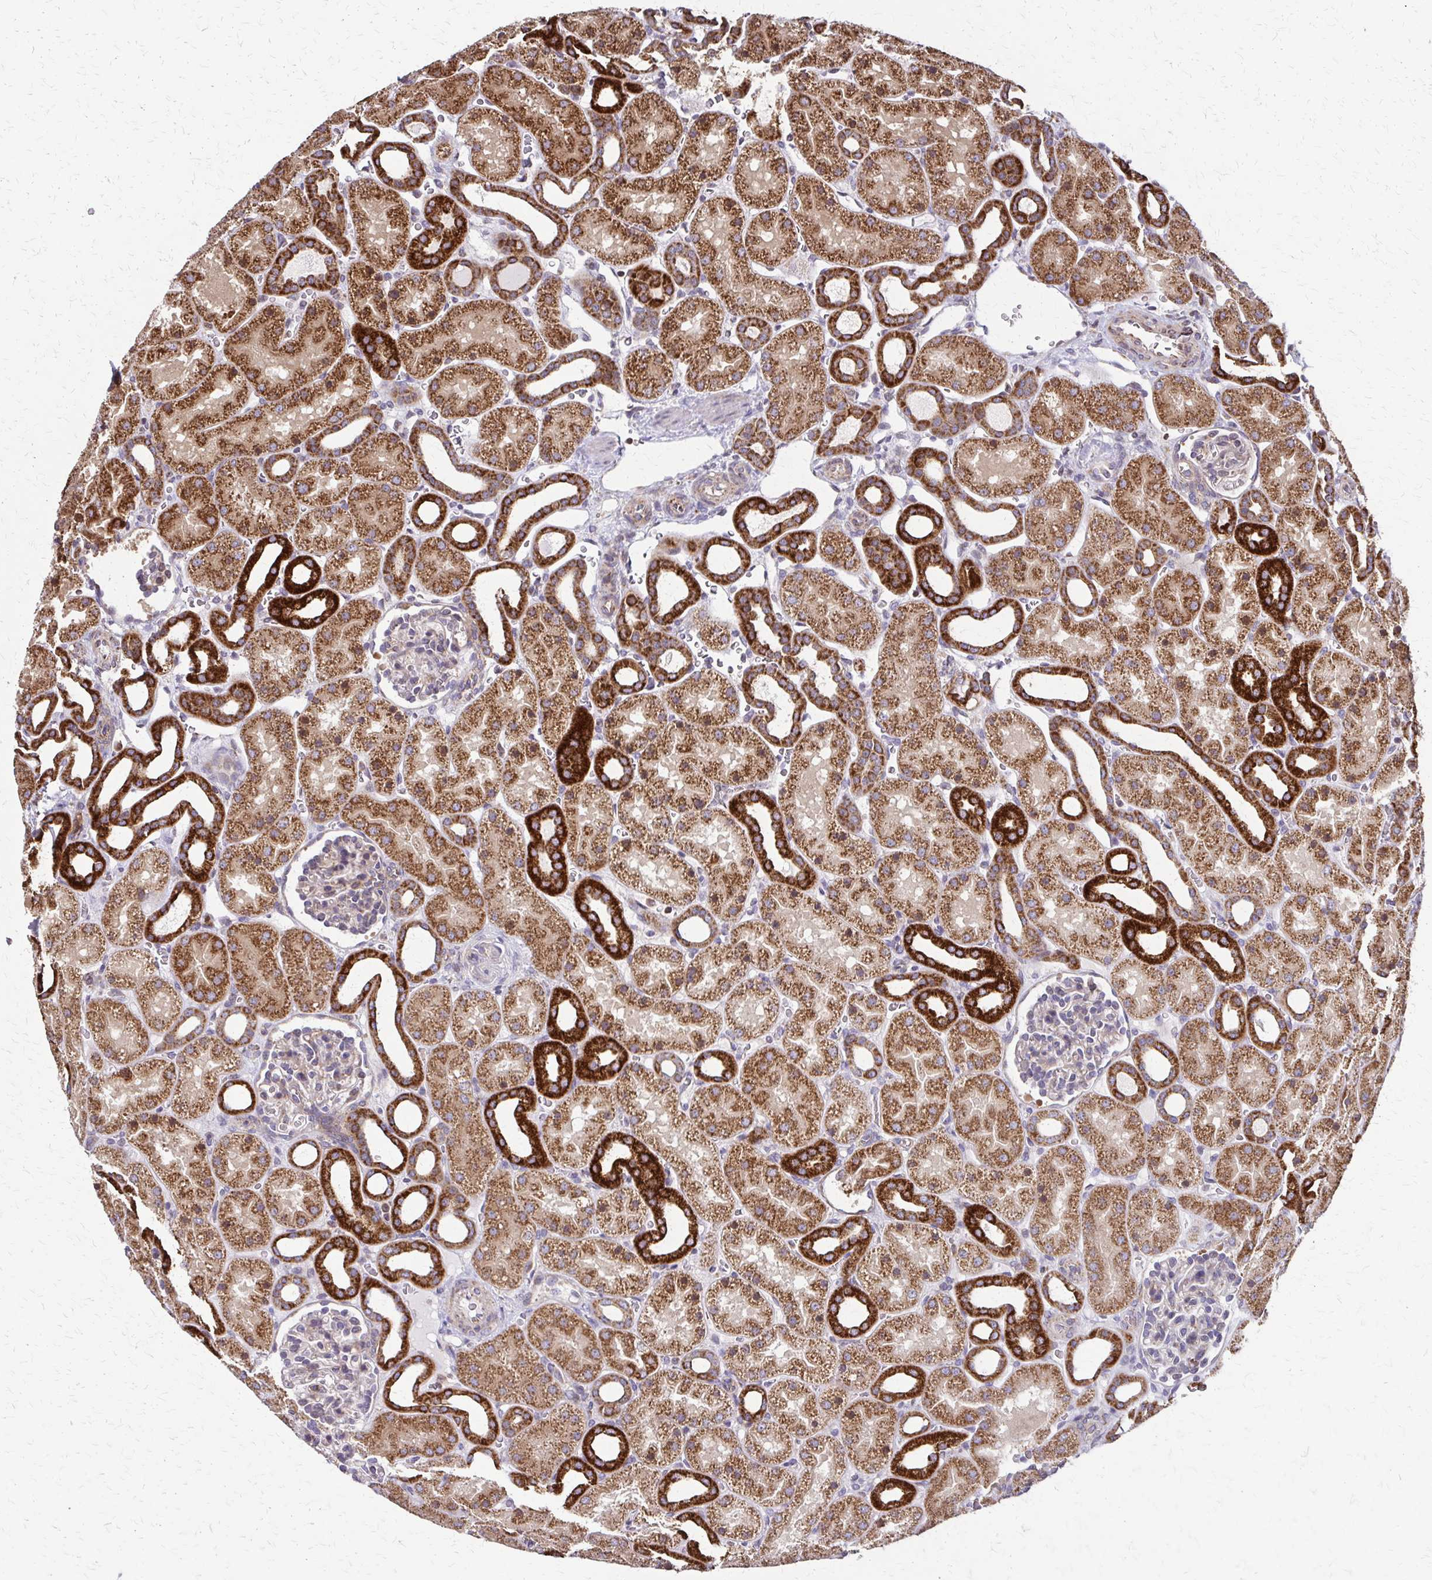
{"staining": {"intensity": "moderate", "quantity": "<25%", "location": "cytoplasmic/membranous"}, "tissue": "kidney", "cell_type": "Cells in glomeruli", "image_type": "normal", "snomed": [{"axis": "morphology", "description": "Normal tissue, NOS"}, {"axis": "topography", "description": "Kidney"}], "caption": "This image exhibits unremarkable kidney stained with immunohistochemistry to label a protein in brown. The cytoplasmic/membranous of cells in glomeruli show moderate positivity for the protein. Nuclei are counter-stained blue.", "gene": "EEF2", "patient": {"sex": "male", "age": 2}}